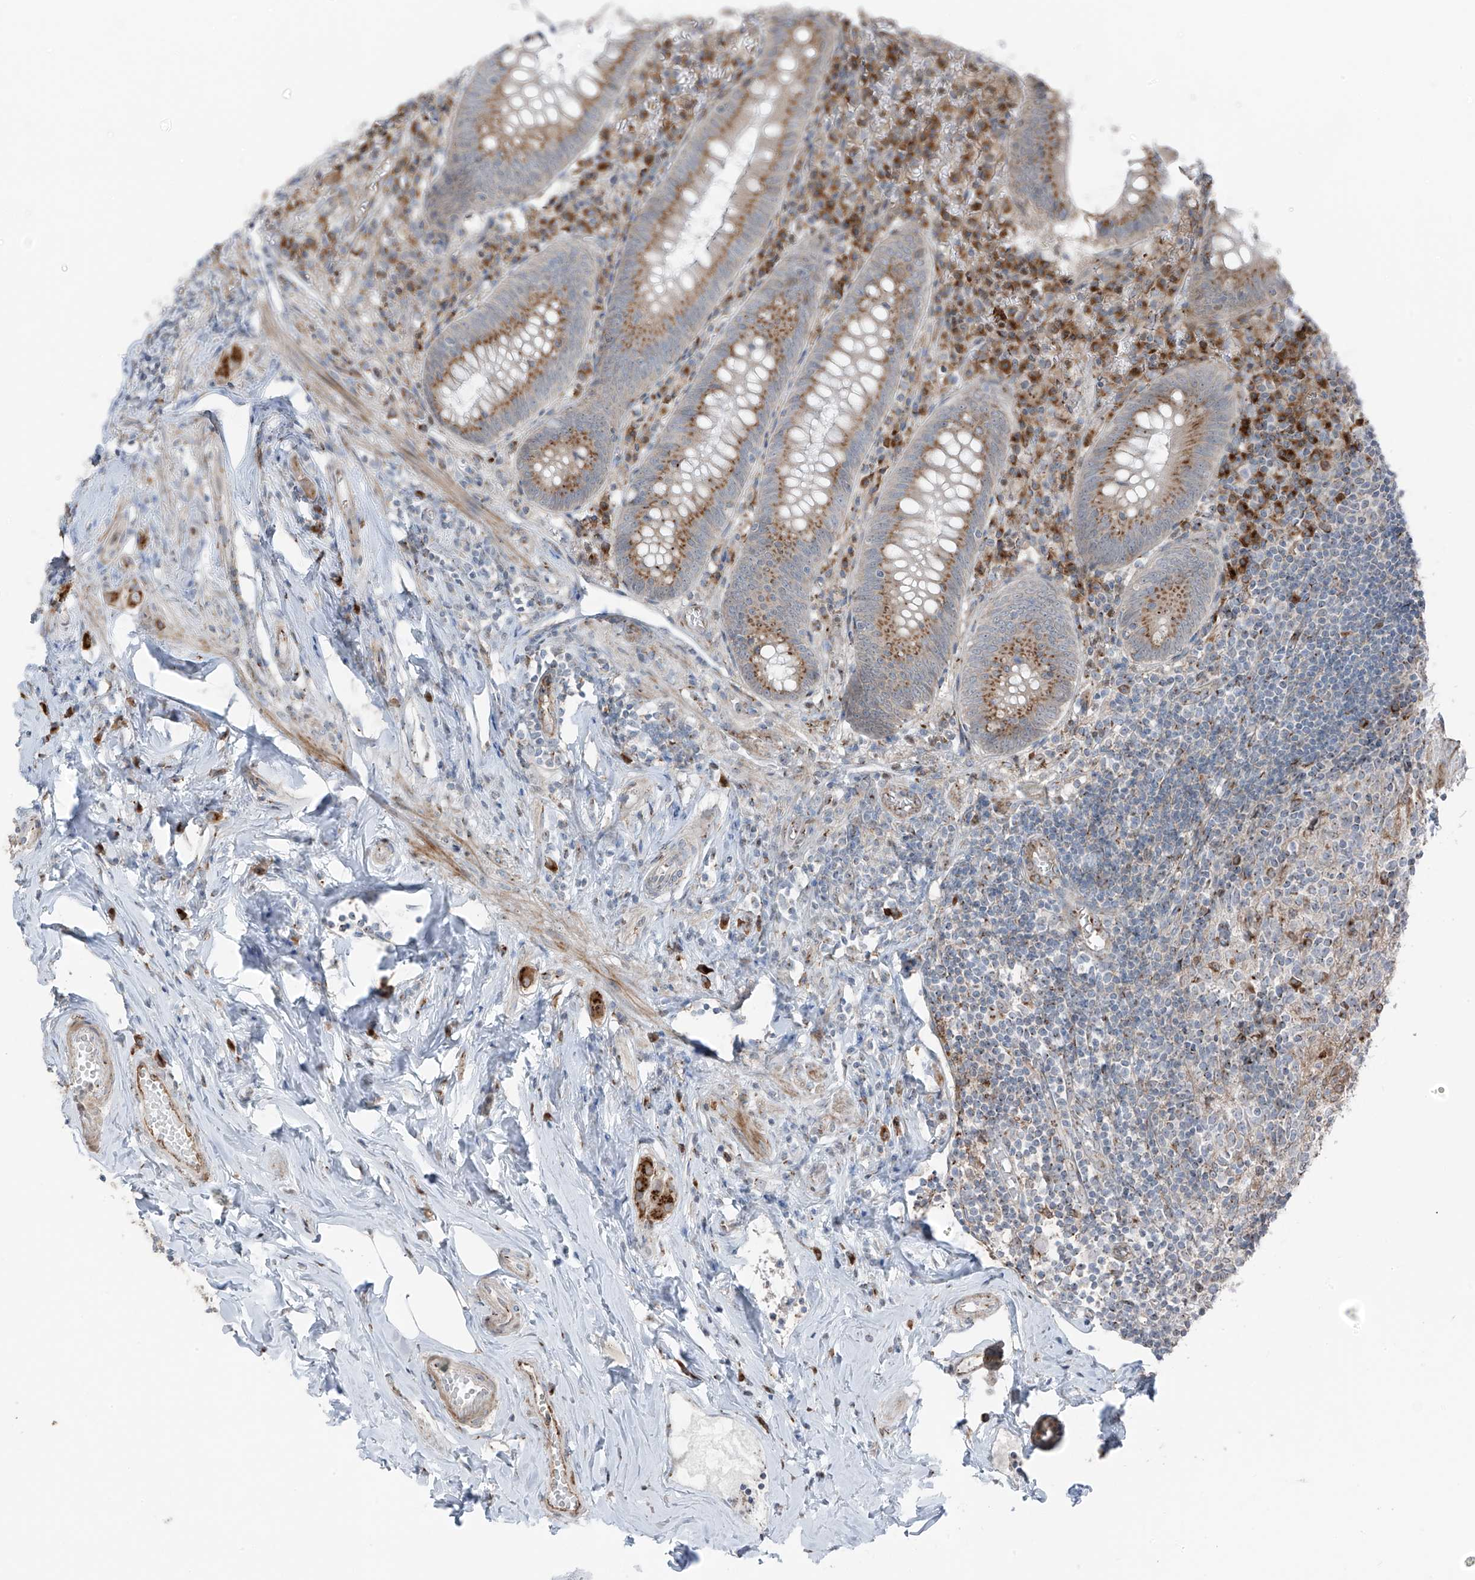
{"staining": {"intensity": "moderate", "quantity": ">75%", "location": "cytoplasmic/membranous"}, "tissue": "appendix", "cell_type": "Glandular cells", "image_type": "normal", "snomed": [{"axis": "morphology", "description": "Normal tissue, NOS"}, {"axis": "topography", "description": "Appendix"}], "caption": "Immunohistochemistry (IHC) of benign appendix reveals medium levels of moderate cytoplasmic/membranous positivity in about >75% of glandular cells. The staining was performed using DAB (3,3'-diaminobenzidine), with brown indicating positive protein expression. Nuclei are stained blue with hematoxylin.", "gene": "ERLEC1", "patient": {"sex": "female", "age": 54}}